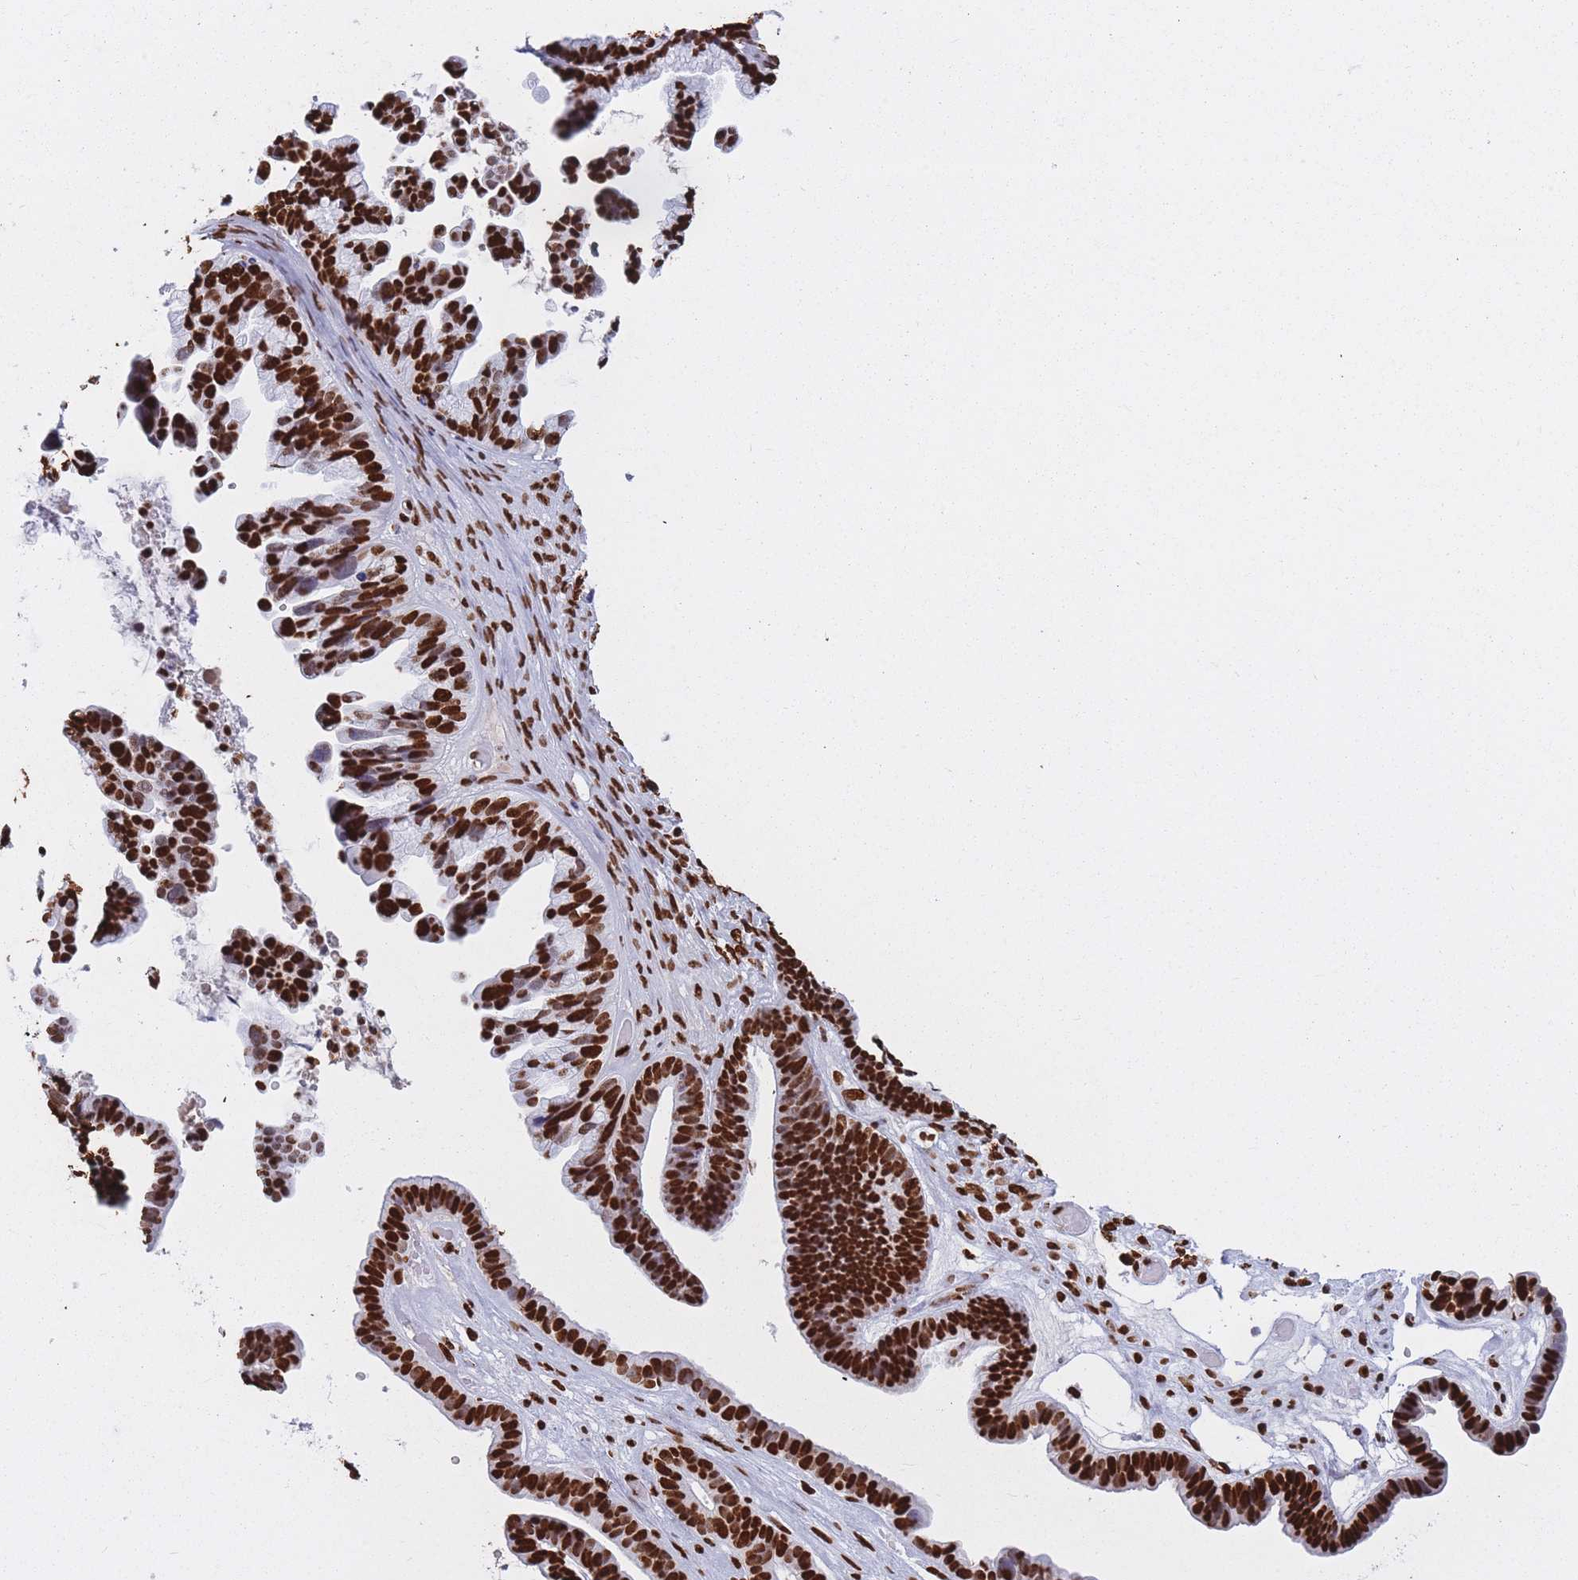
{"staining": {"intensity": "strong", "quantity": ">75%", "location": "nuclear"}, "tissue": "ovarian cancer", "cell_type": "Tumor cells", "image_type": "cancer", "snomed": [{"axis": "morphology", "description": "Cystadenocarcinoma, serous, NOS"}, {"axis": "topography", "description": "Ovary"}], "caption": "Immunohistochemistry micrograph of neoplastic tissue: ovarian serous cystadenocarcinoma stained using immunohistochemistry reveals high levels of strong protein expression localized specifically in the nuclear of tumor cells, appearing as a nuclear brown color.", "gene": "HNRNPUL1", "patient": {"sex": "female", "age": 56}}